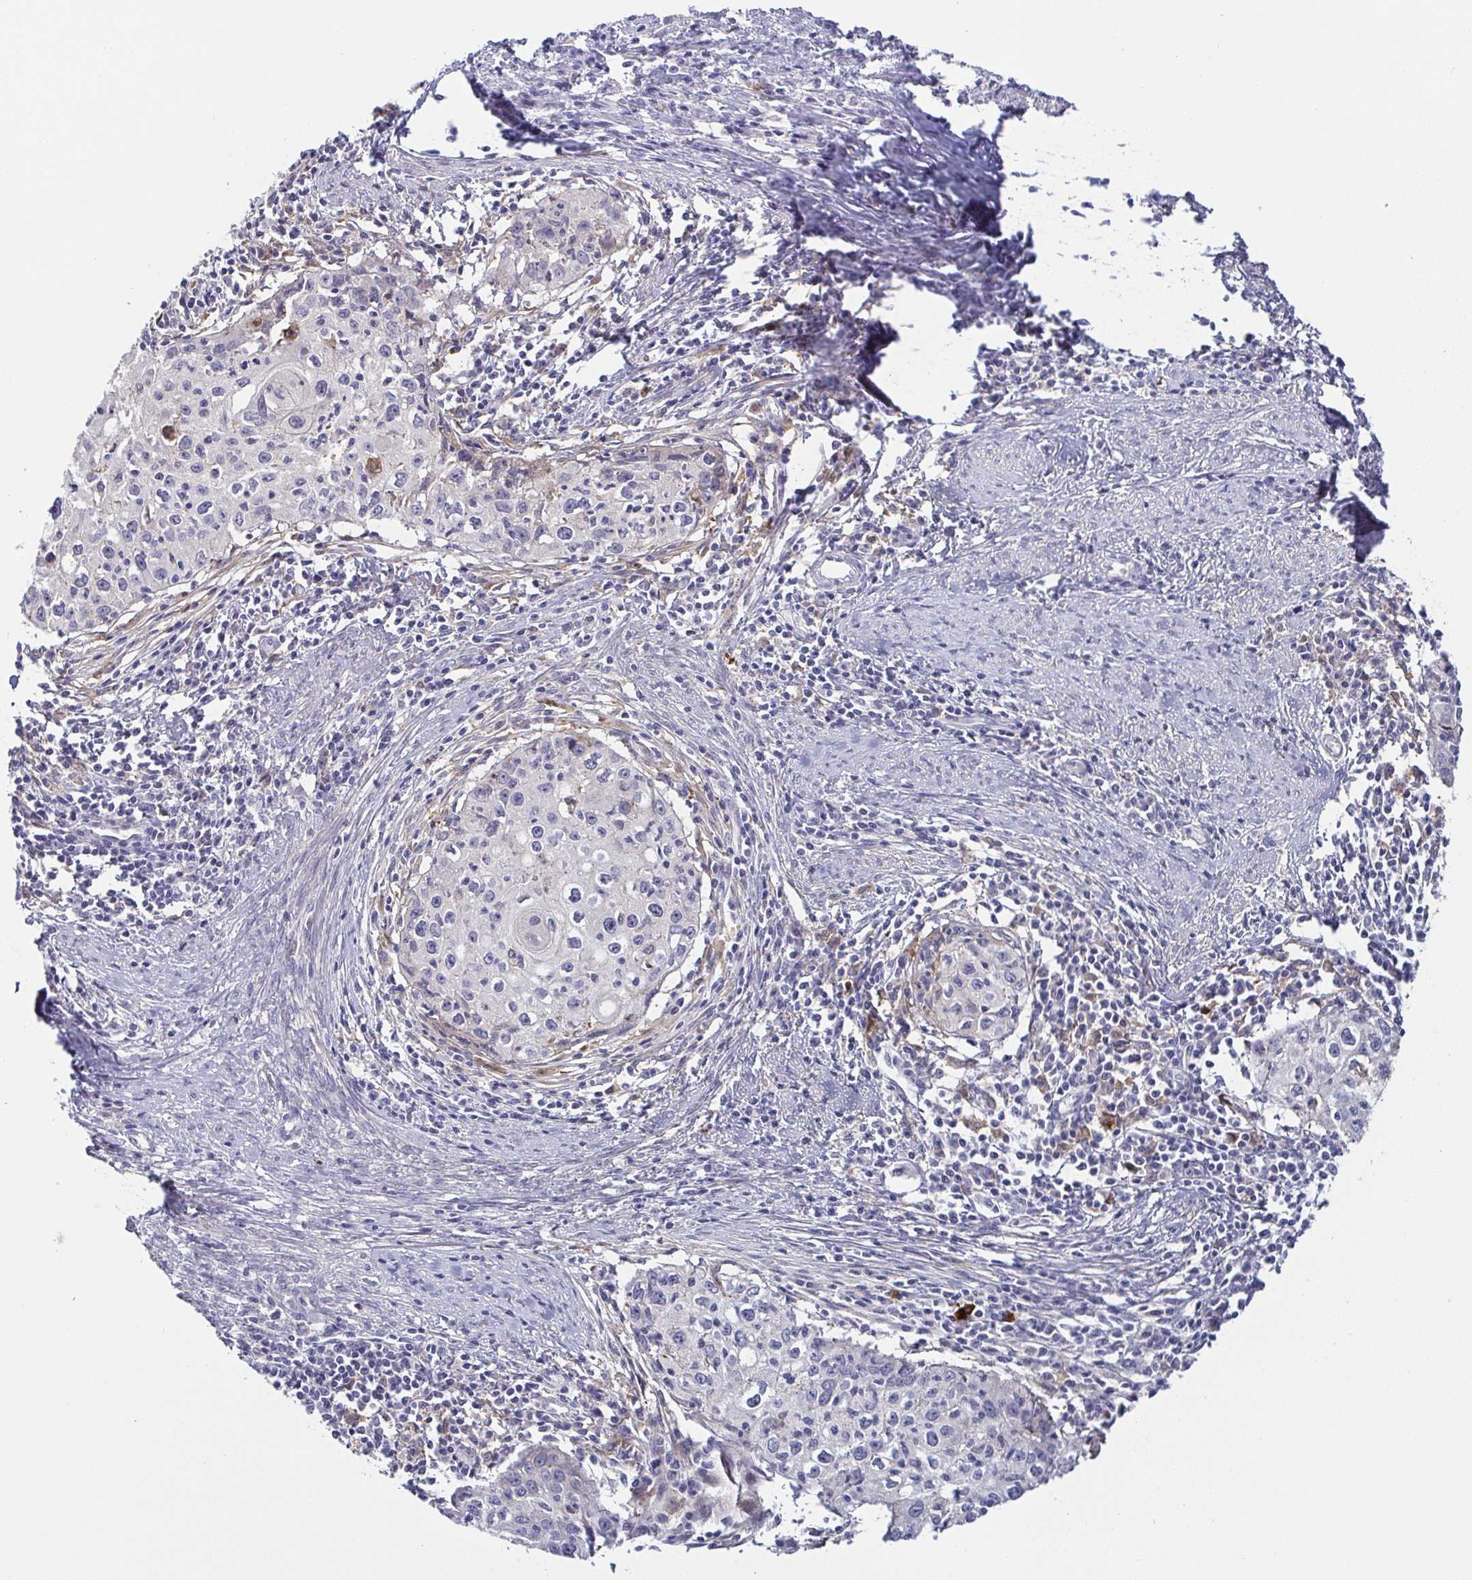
{"staining": {"intensity": "negative", "quantity": "none", "location": "none"}, "tissue": "cervical cancer", "cell_type": "Tumor cells", "image_type": "cancer", "snomed": [{"axis": "morphology", "description": "Squamous cell carcinoma, NOS"}, {"axis": "topography", "description": "Cervix"}], "caption": "Cervical cancer (squamous cell carcinoma) stained for a protein using immunohistochemistry (IHC) exhibits no expression tumor cells.", "gene": "RNASE7", "patient": {"sex": "female", "age": 40}}